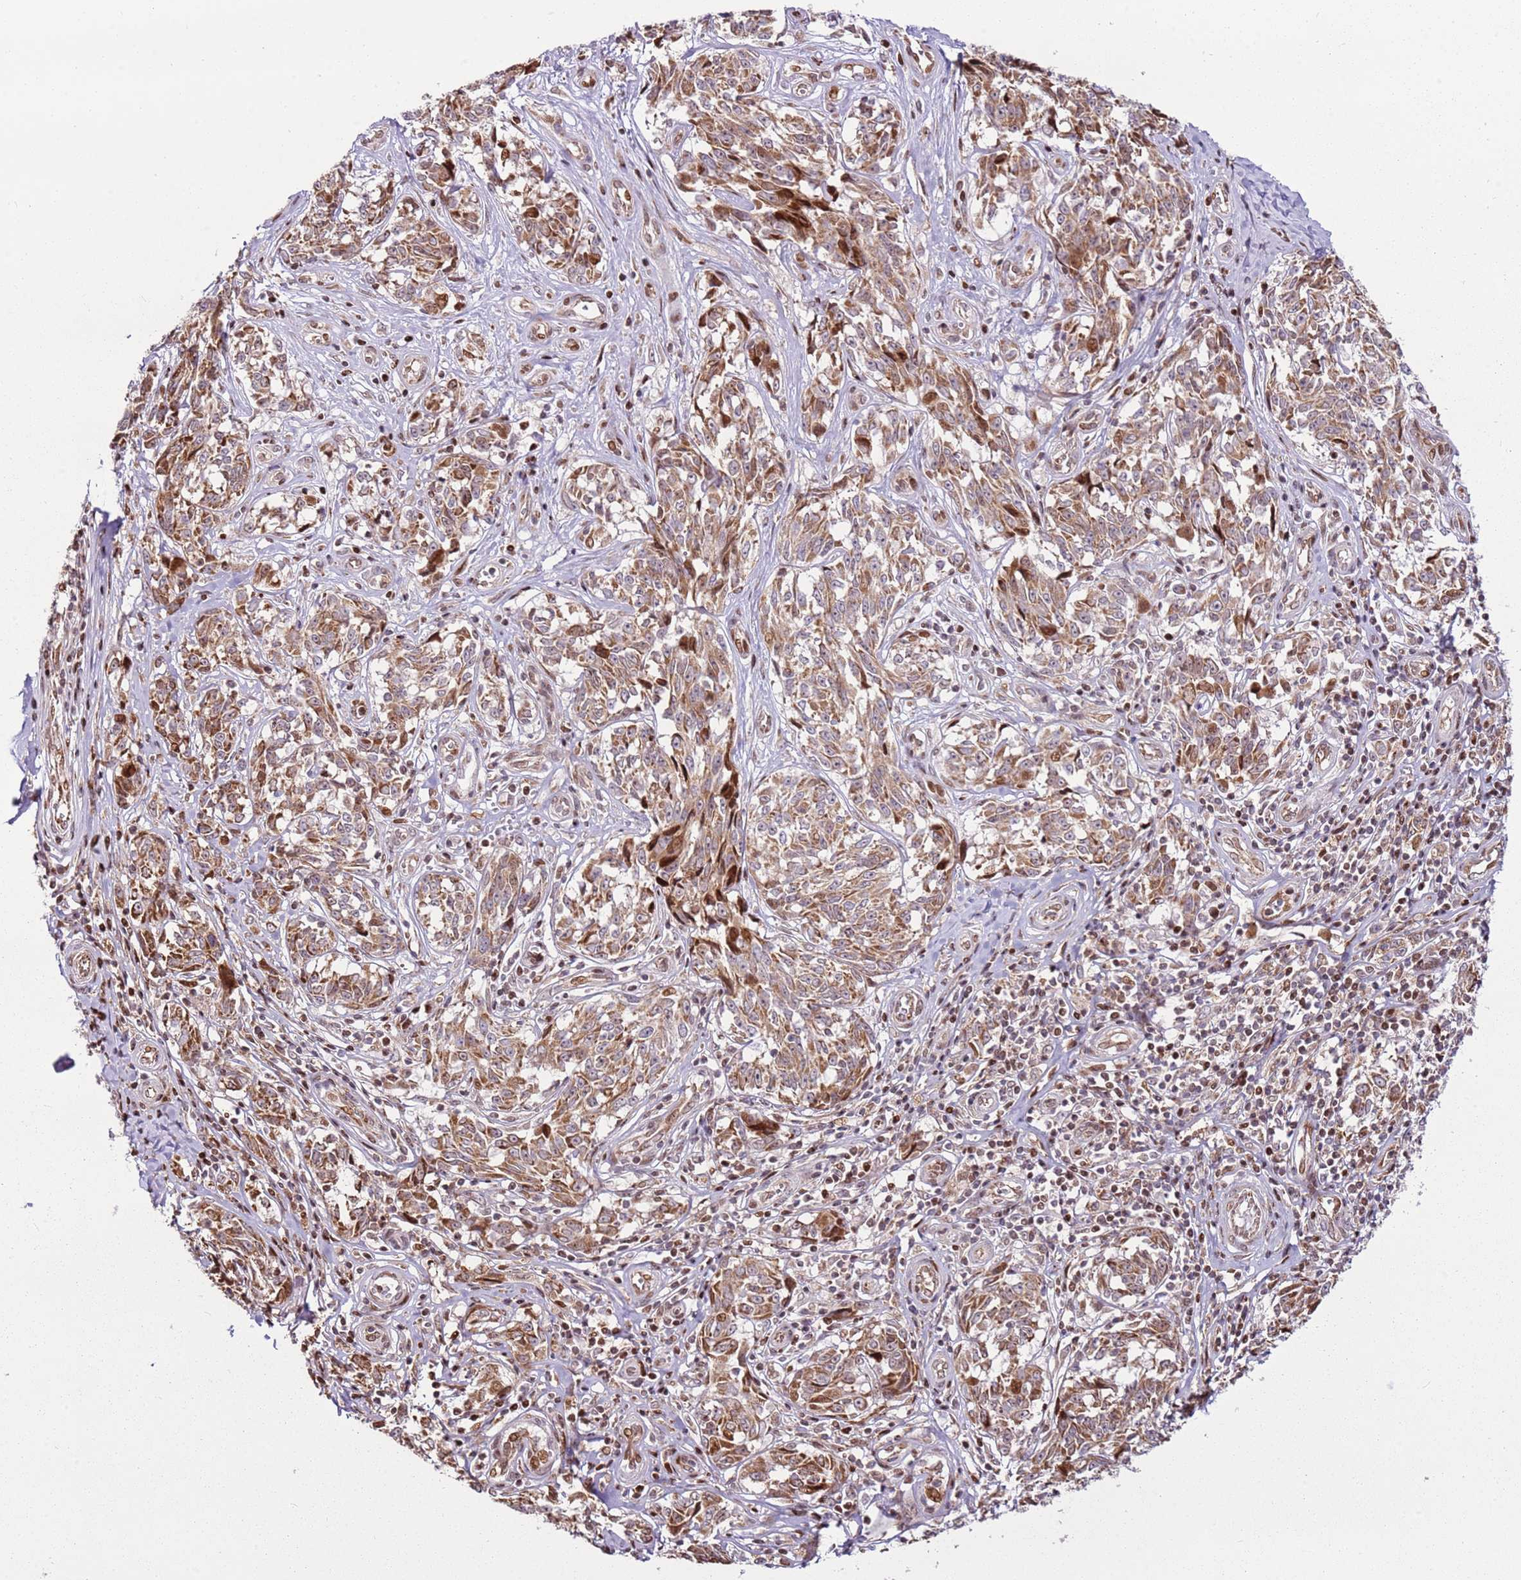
{"staining": {"intensity": "moderate", "quantity": ">75%", "location": "cytoplasmic/membranous,nuclear"}, "tissue": "melanoma", "cell_type": "Tumor cells", "image_type": "cancer", "snomed": [{"axis": "morphology", "description": "Normal tissue, NOS"}, {"axis": "morphology", "description": "Malignant melanoma, NOS"}, {"axis": "topography", "description": "Skin"}], "caption": "The histopathology image reveals a brown stain indicating the presence of a protein in the cytoplasmic/membranous and nuclear of tumor cells in melanoma. Using DAB (brown) and hematoxylin (blue) stains, captured at high magnification using brightfield microscopy.", "gene": "PCTP", "patient": {"sex": "female", "age": 64}}